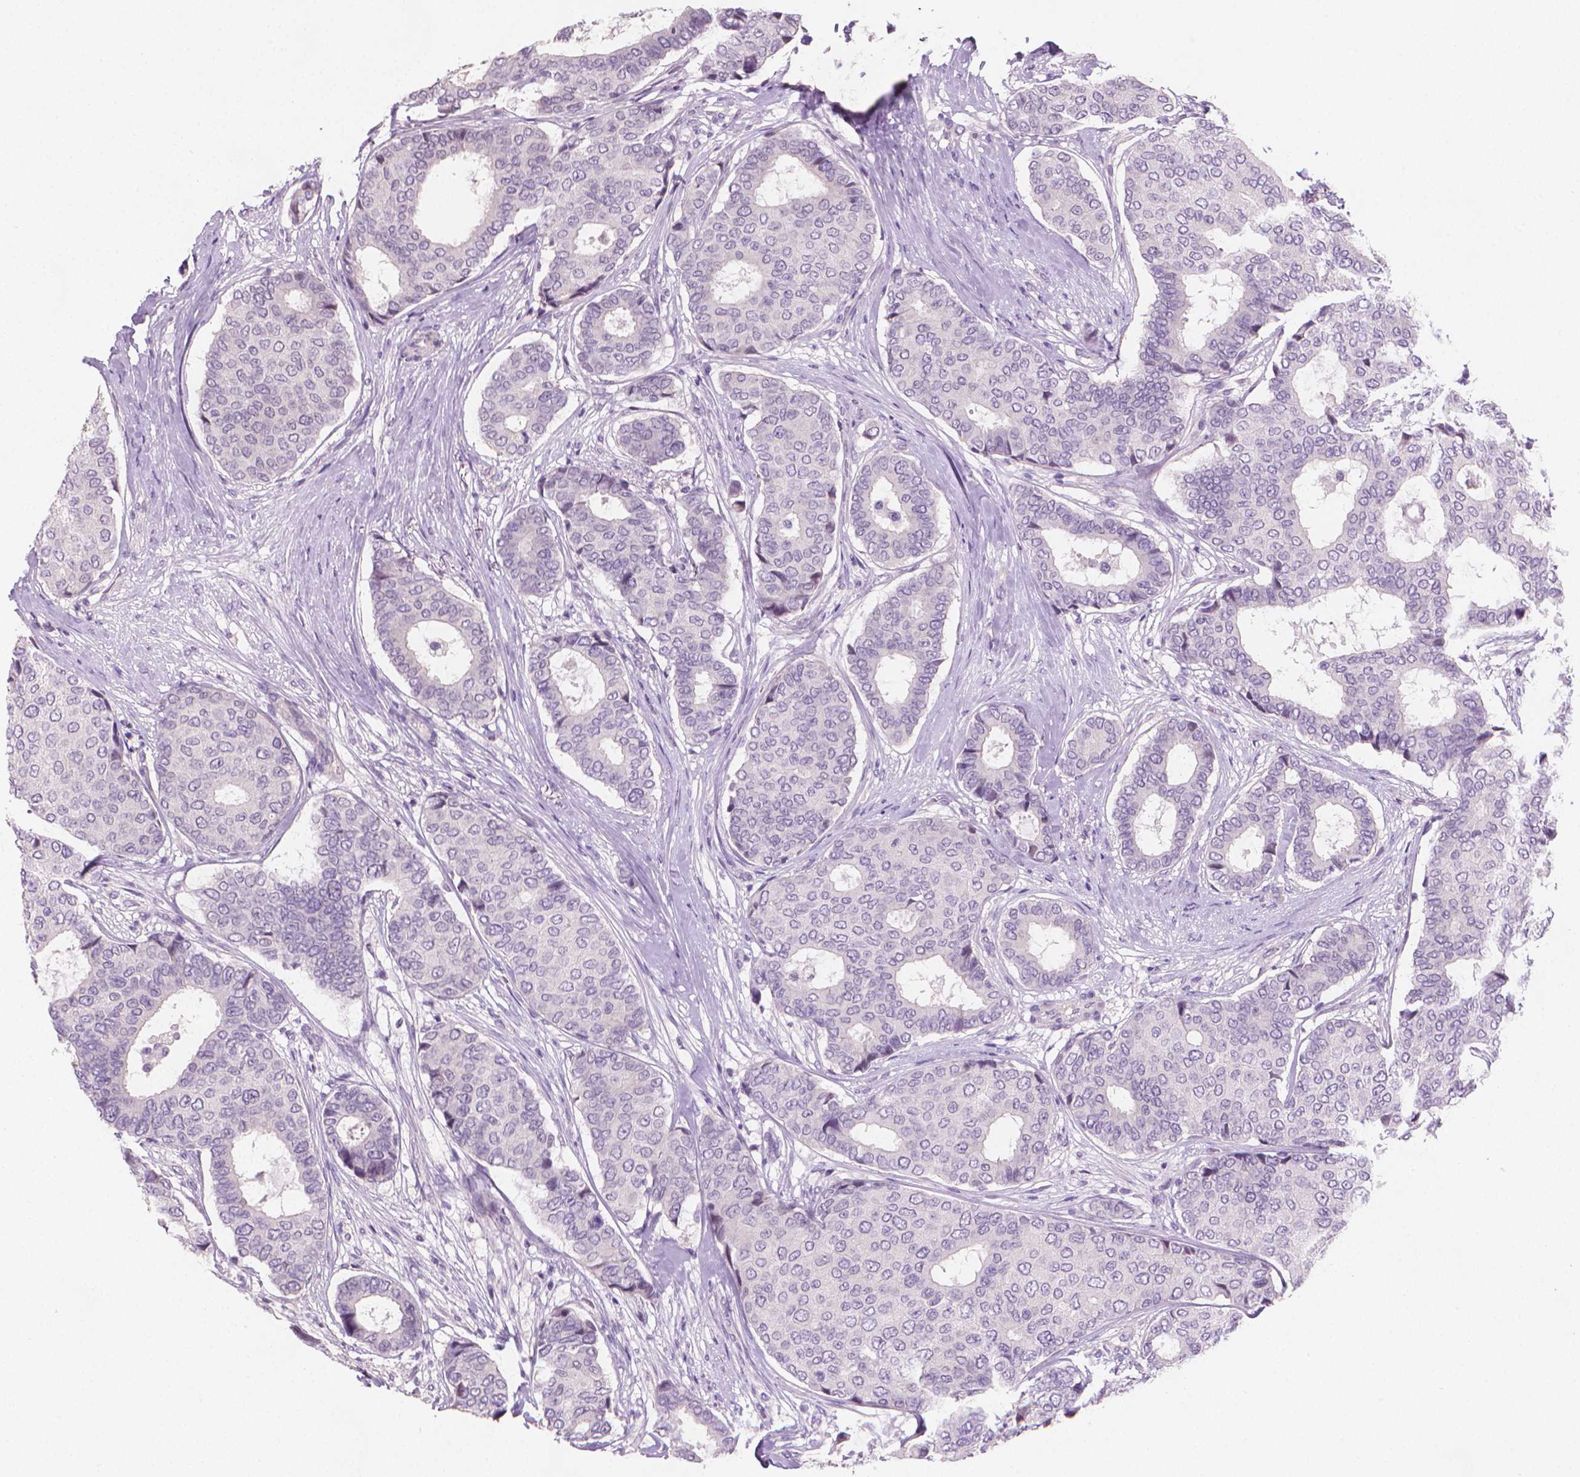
{"staining": {"intensity": "negative", "quantity": "none", "location": "none"}, "tissue": "breast cancer", "cell_type": "Tumor cells", "image_type": "cancer", "snomed": [{"axis": "morphology", "description": "Duct carcinoma"}, {"axis": "topography", "description": "Breast"}], "caption": "An immunohistochemistry (IHC) image of breast cancer is shown. There is no staining in tumor cells of breast cancer.", "gene": "CLXN", "patient": {"sex": "female", "age": 75}}